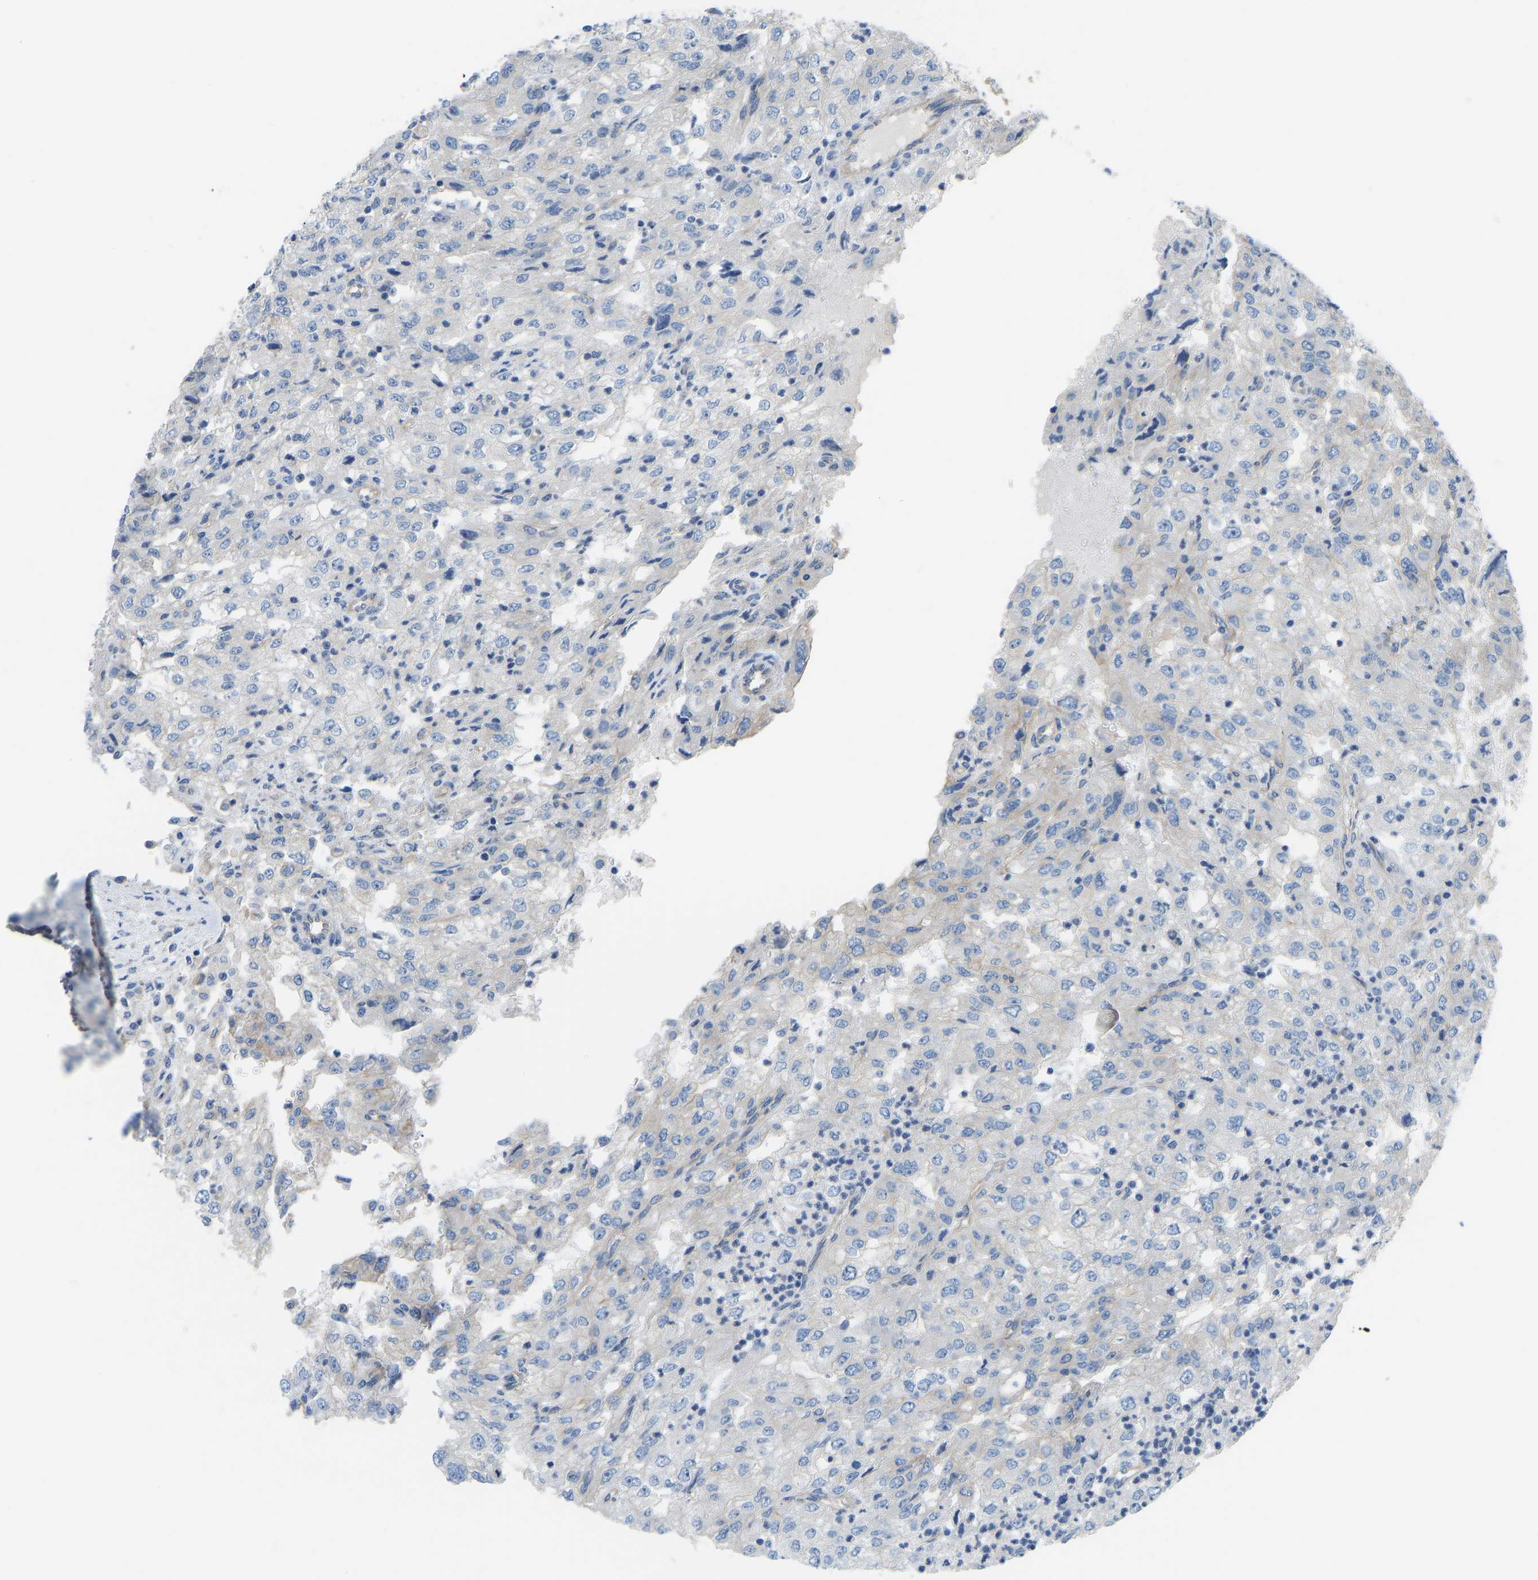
{"staining": {"intensity": "negative", "quantity": "none", "location": "none"}, "tissue": "renal cancer", "cell_type": "Tumor cells", "image_type": "cancer", "snomed": [{"axis": "morphology", "description": "Adenocarcinoma, NOS"}, {"axis": "topography", "description": "Kidney"}], "caption": "High power microscopy image of an immunohistochemistry histopathology image of renal adenocarcinoma, revealing no significant positivity in tumor cells.", "gene": "CHAD", "patient": {"sex": "female", "age": 54}}